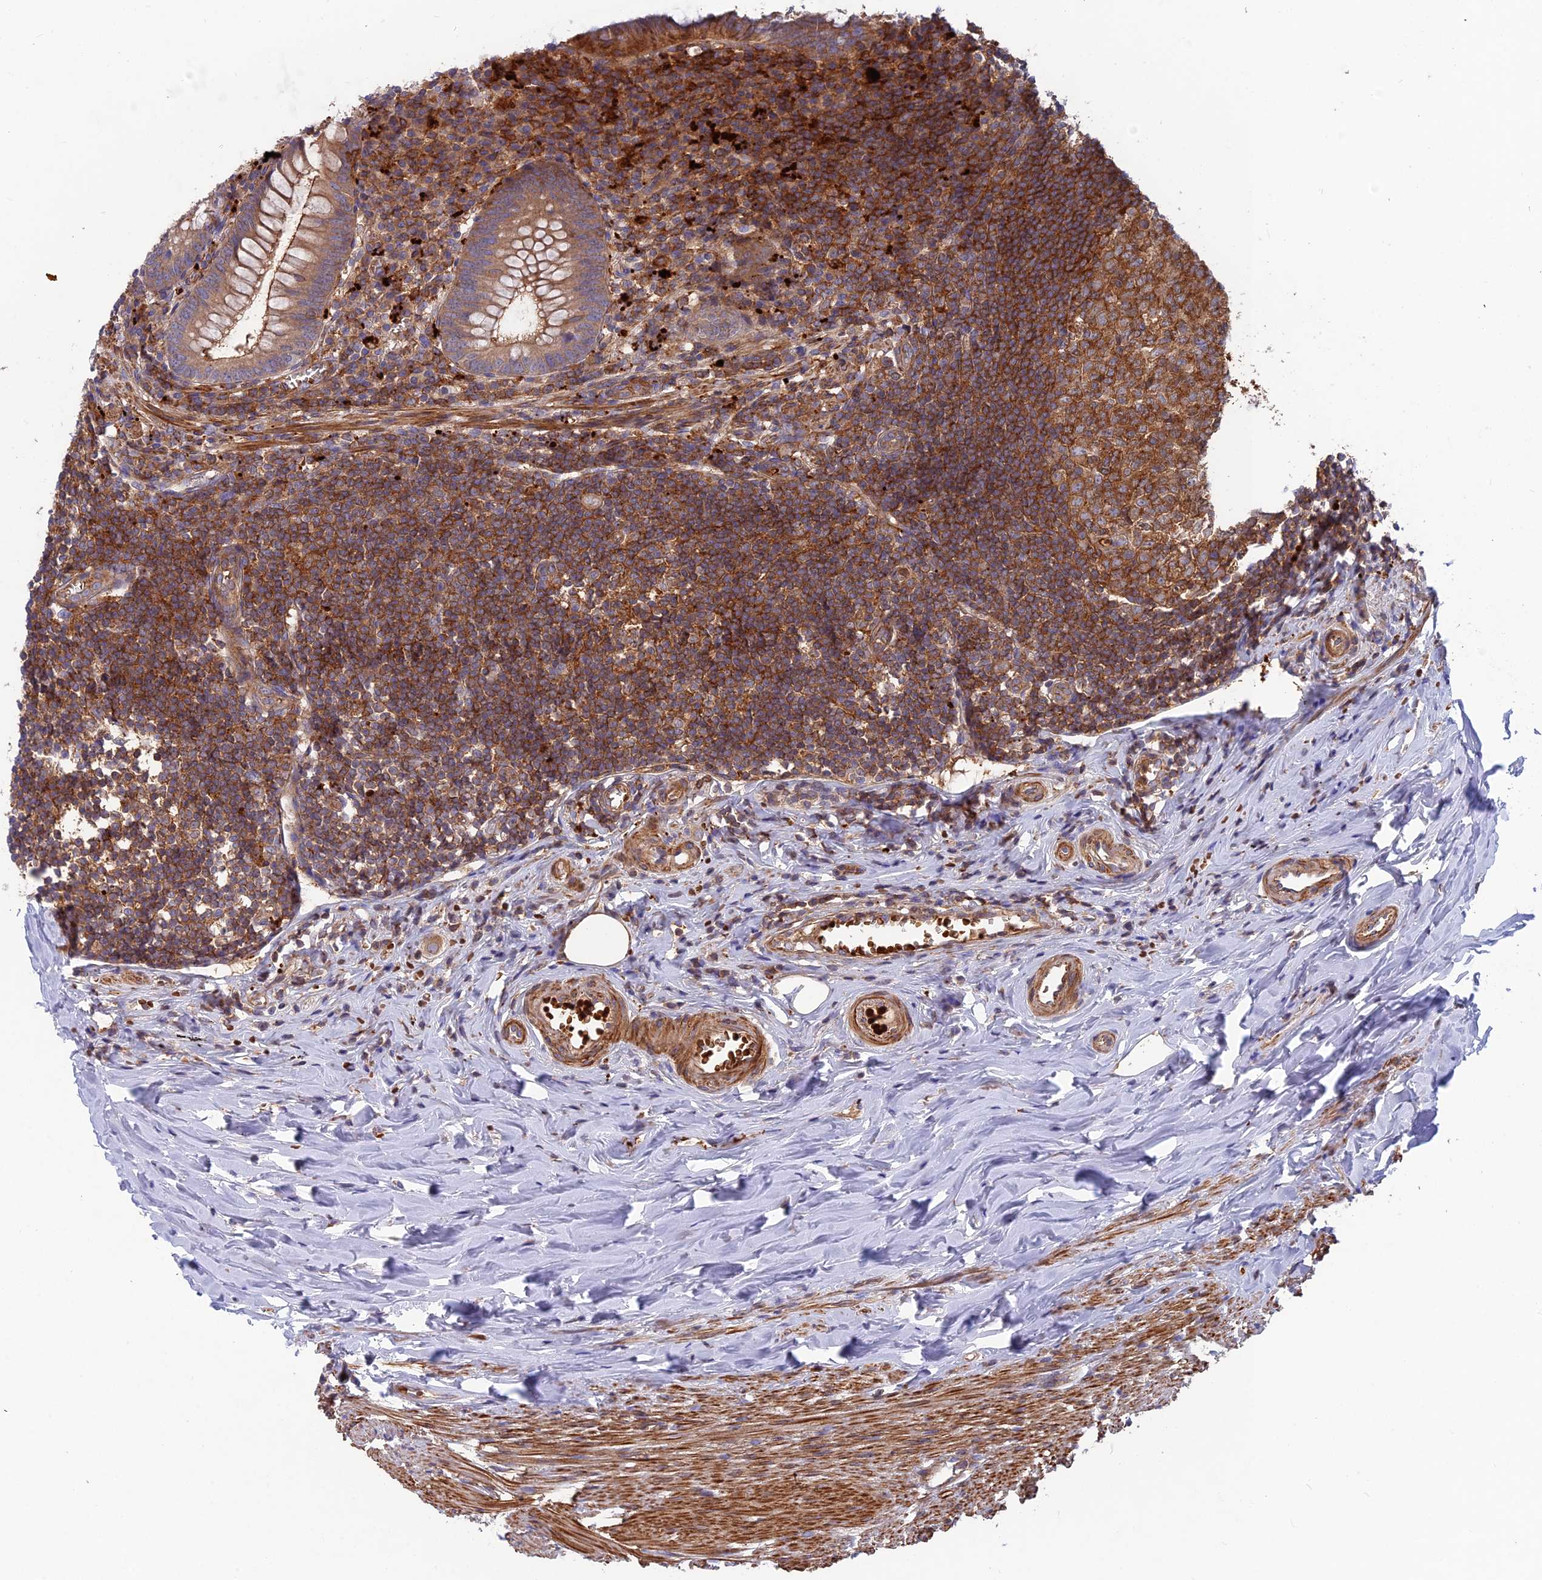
{"staining": {"intensity": "moderate", "quantity": ">75%", "location": "cytoplasmic/membranous"}, "tissue": "appendix", "cell_type": "Glandular cells", "image_type": "normal", "snomed": [{"axis": "morphology", "description": "Normal tissue, NOS"}, {"axis": "topography", "description": "Appendix"}], "caption": "DAB (3,3'-diaminobenzidine) immunohistochemical staining of normal human appendix exhibits moderate cytoplasmic/membranous protein staining in about >75% of glandular cells.", "gene": "CPNE7", "patient": {"sex": "female", "age": 51}}